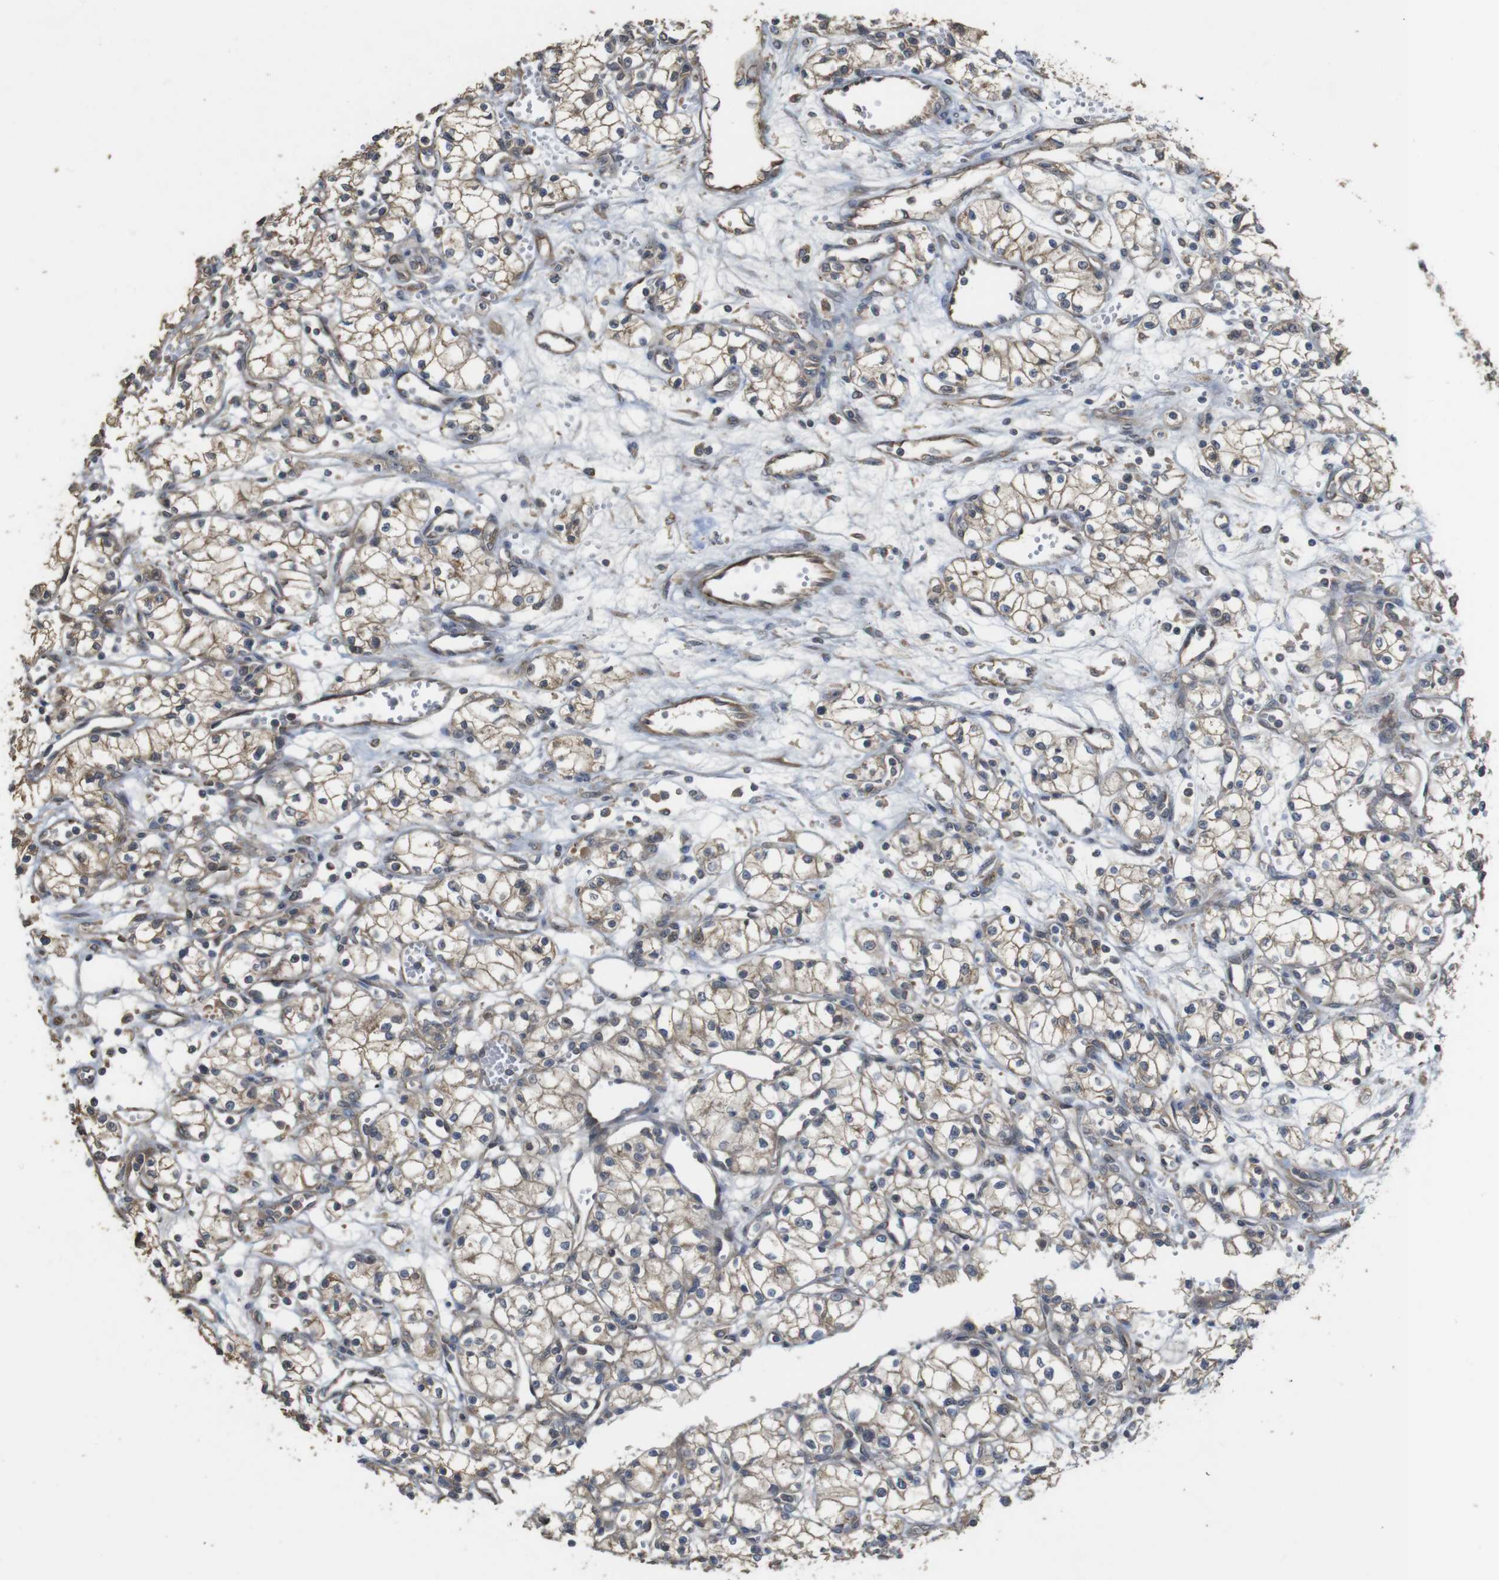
{"staining": {"intensity": "weak", "quantity": ">75%", "location": "cytoplasmic/membranous"}, "tissue": "renal cancer", "cell_type": "Tumor cells", "image_type": "cancer", "snomed": [{"axis": "morphology", "description": "Normal tissue, NOS"}, {"axis": "morphology", "description": "Adenocarcinoma, NOS"}, {"axis": "topography", "description": "Kidney"}], "caption": "IHC photomicrograph of renal adenocarcinoma stained for a protein (brown), which displays low levels of weak cytoplasmic/membranous expression in about >75% of tumor cells.", "gene": "PCDHB10", "patient": {"sex": "male", "age": 59}}